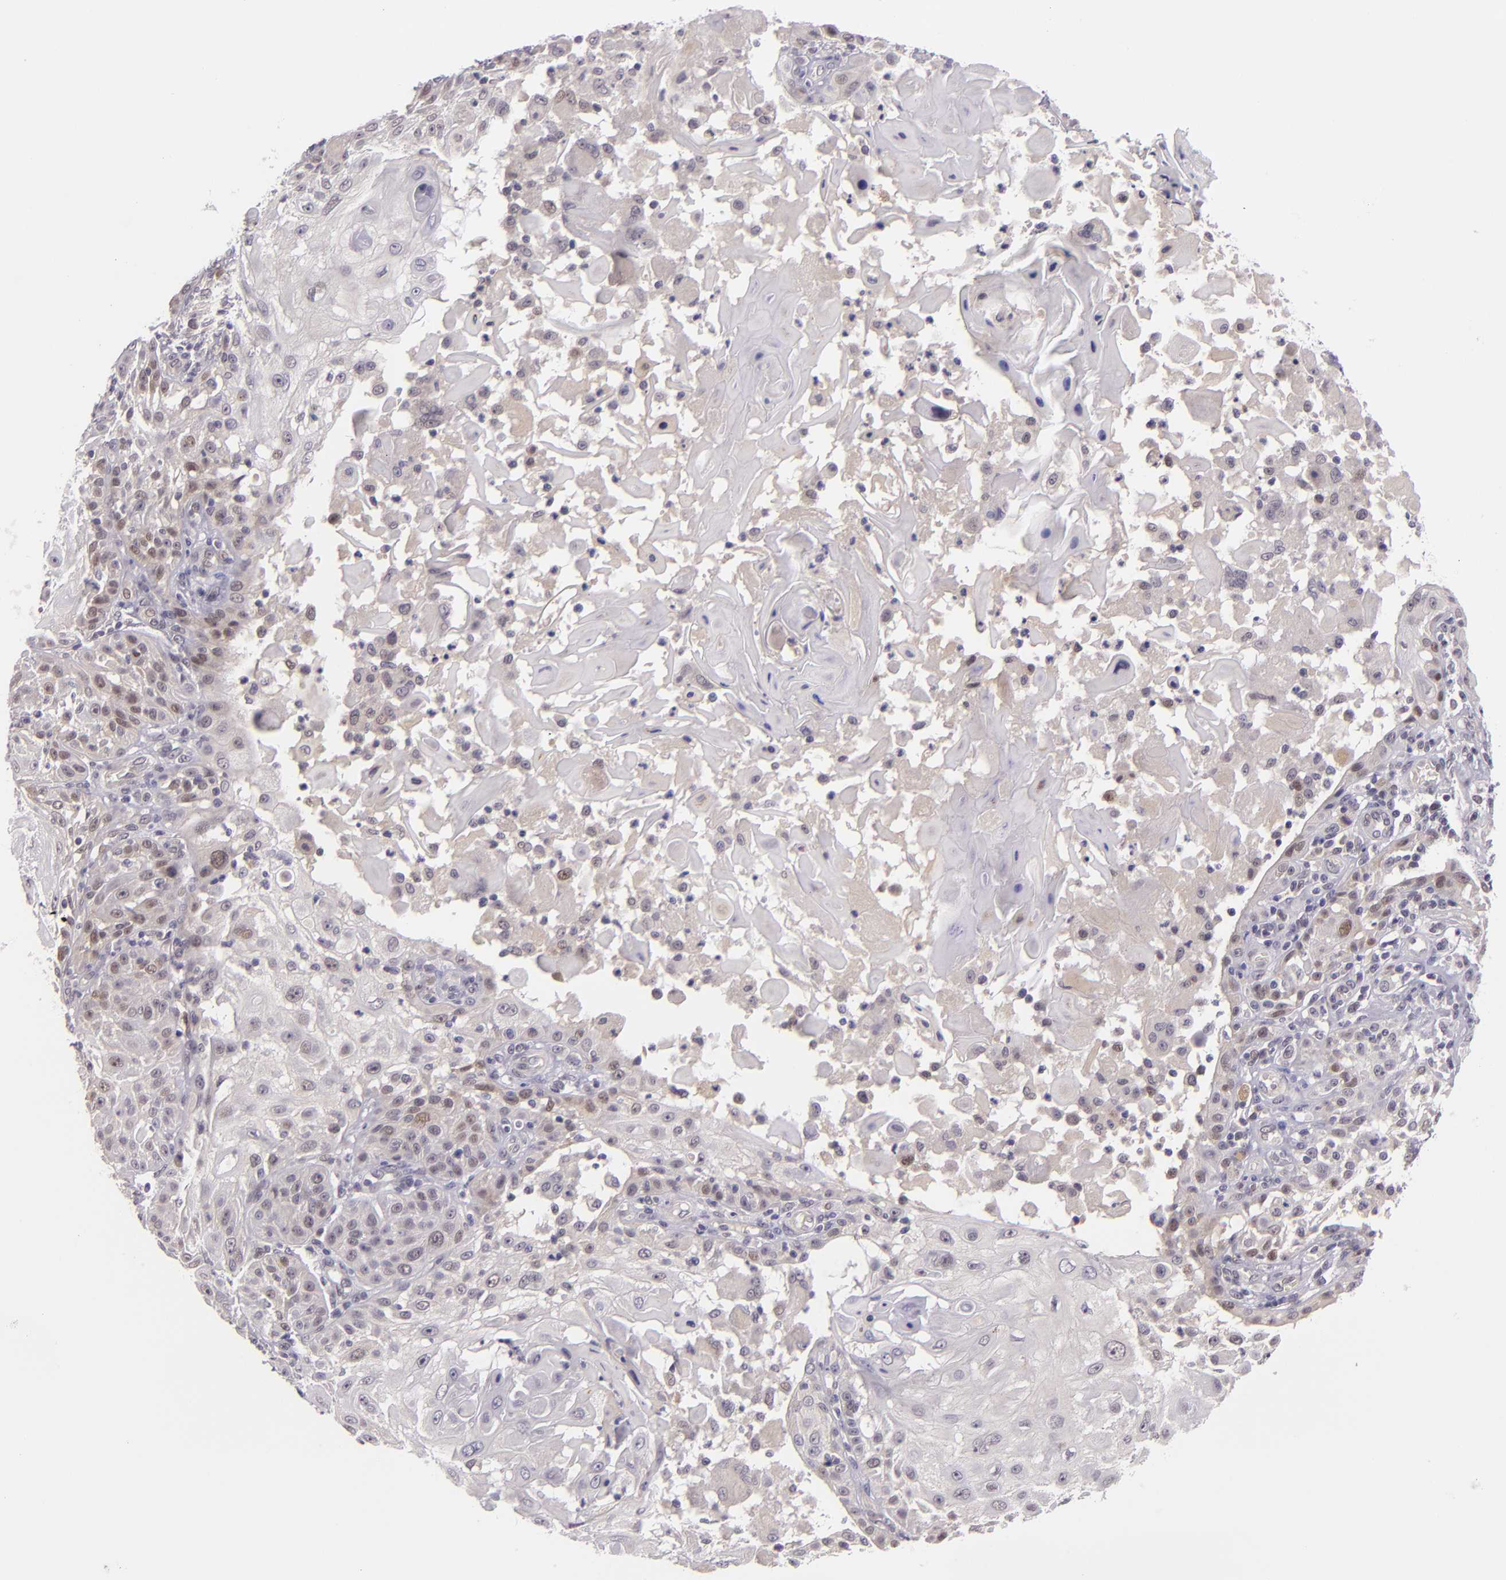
{"staining": {"intensity": "moderate", "quantity": "25%-75%", "location": "cytoplasmic/membranous,nuclear"}, "tissue": "skin cancer", "cell_type": "Tumor cells", "image_type": "cancer", "snomed": [{"axis": "morphology", "description": "Squamous cell carcinoma, NOS"}, {"axis": "topography", "description": "Skin"}], "caption": "Squamous cell carcinoma (skin) stained with DAB (3,3'-diaminobenzidine) immunohistochemistry (IHC) demonstrates medium levels of moderate cytoplasmic/membranous and nuclear positivity in about 25%-75% of tumor cells.", "gene": "CSE1L", "patient": {"sex": "female", "age": 89}}